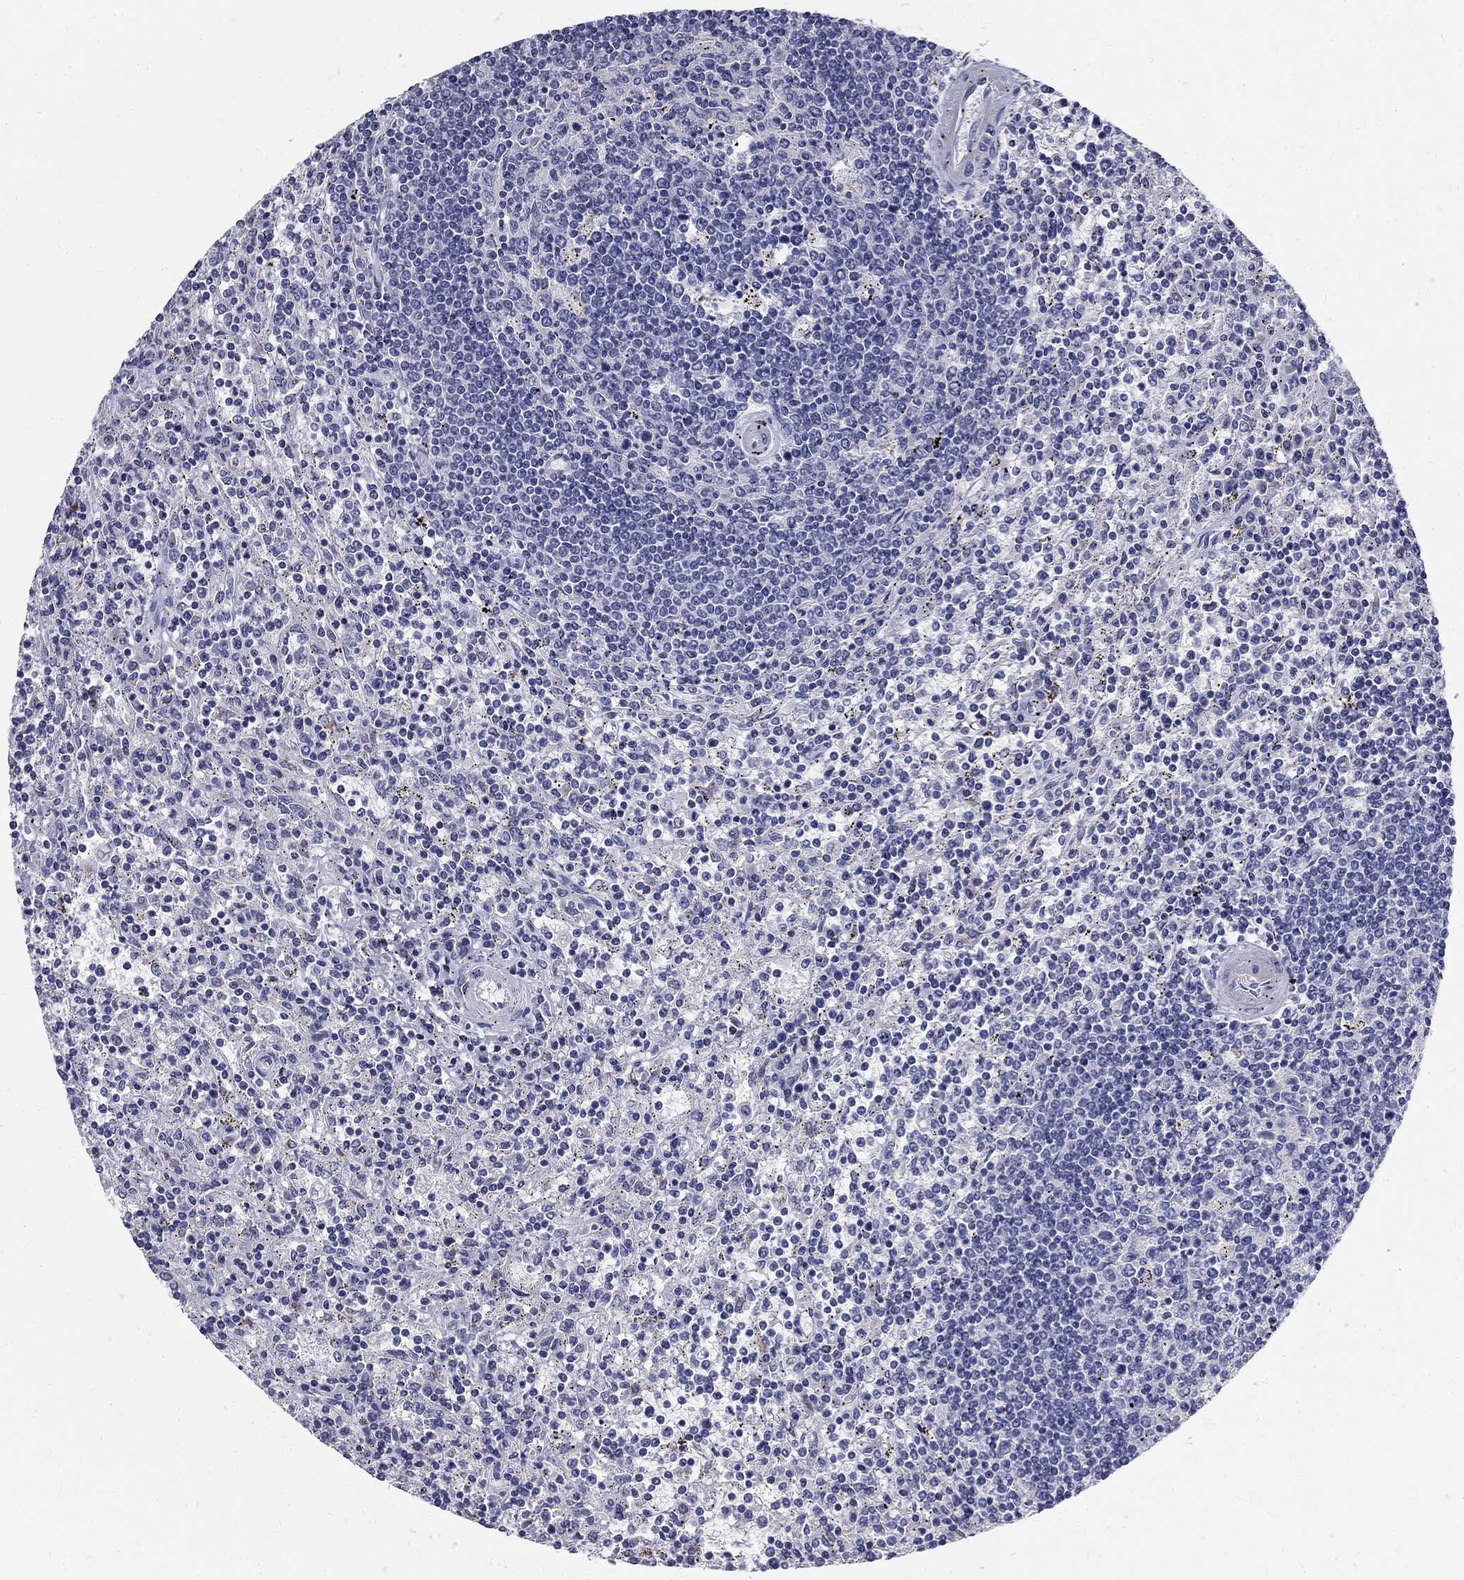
{"staining": {"intensity": "negative", "quantity": "none", "location": "none"}, "tissue": "lymphoma", "cell_type": "Tumor cells", "image_type": "cancer", "snomed": [{"axis": "morphology", "description": "Malignant lymphoma, non-Hodgkin's type, Low grade"}, {"axis": "topography", "description": "Spleen"}], "caption": "A high-resolution photomicrograph shows immunohistochemistry staining of lymphoma, which reveals no significant expression in tumor cells.", "gene": "TGM4", "patient": {"sex": "male", "age": 62}}